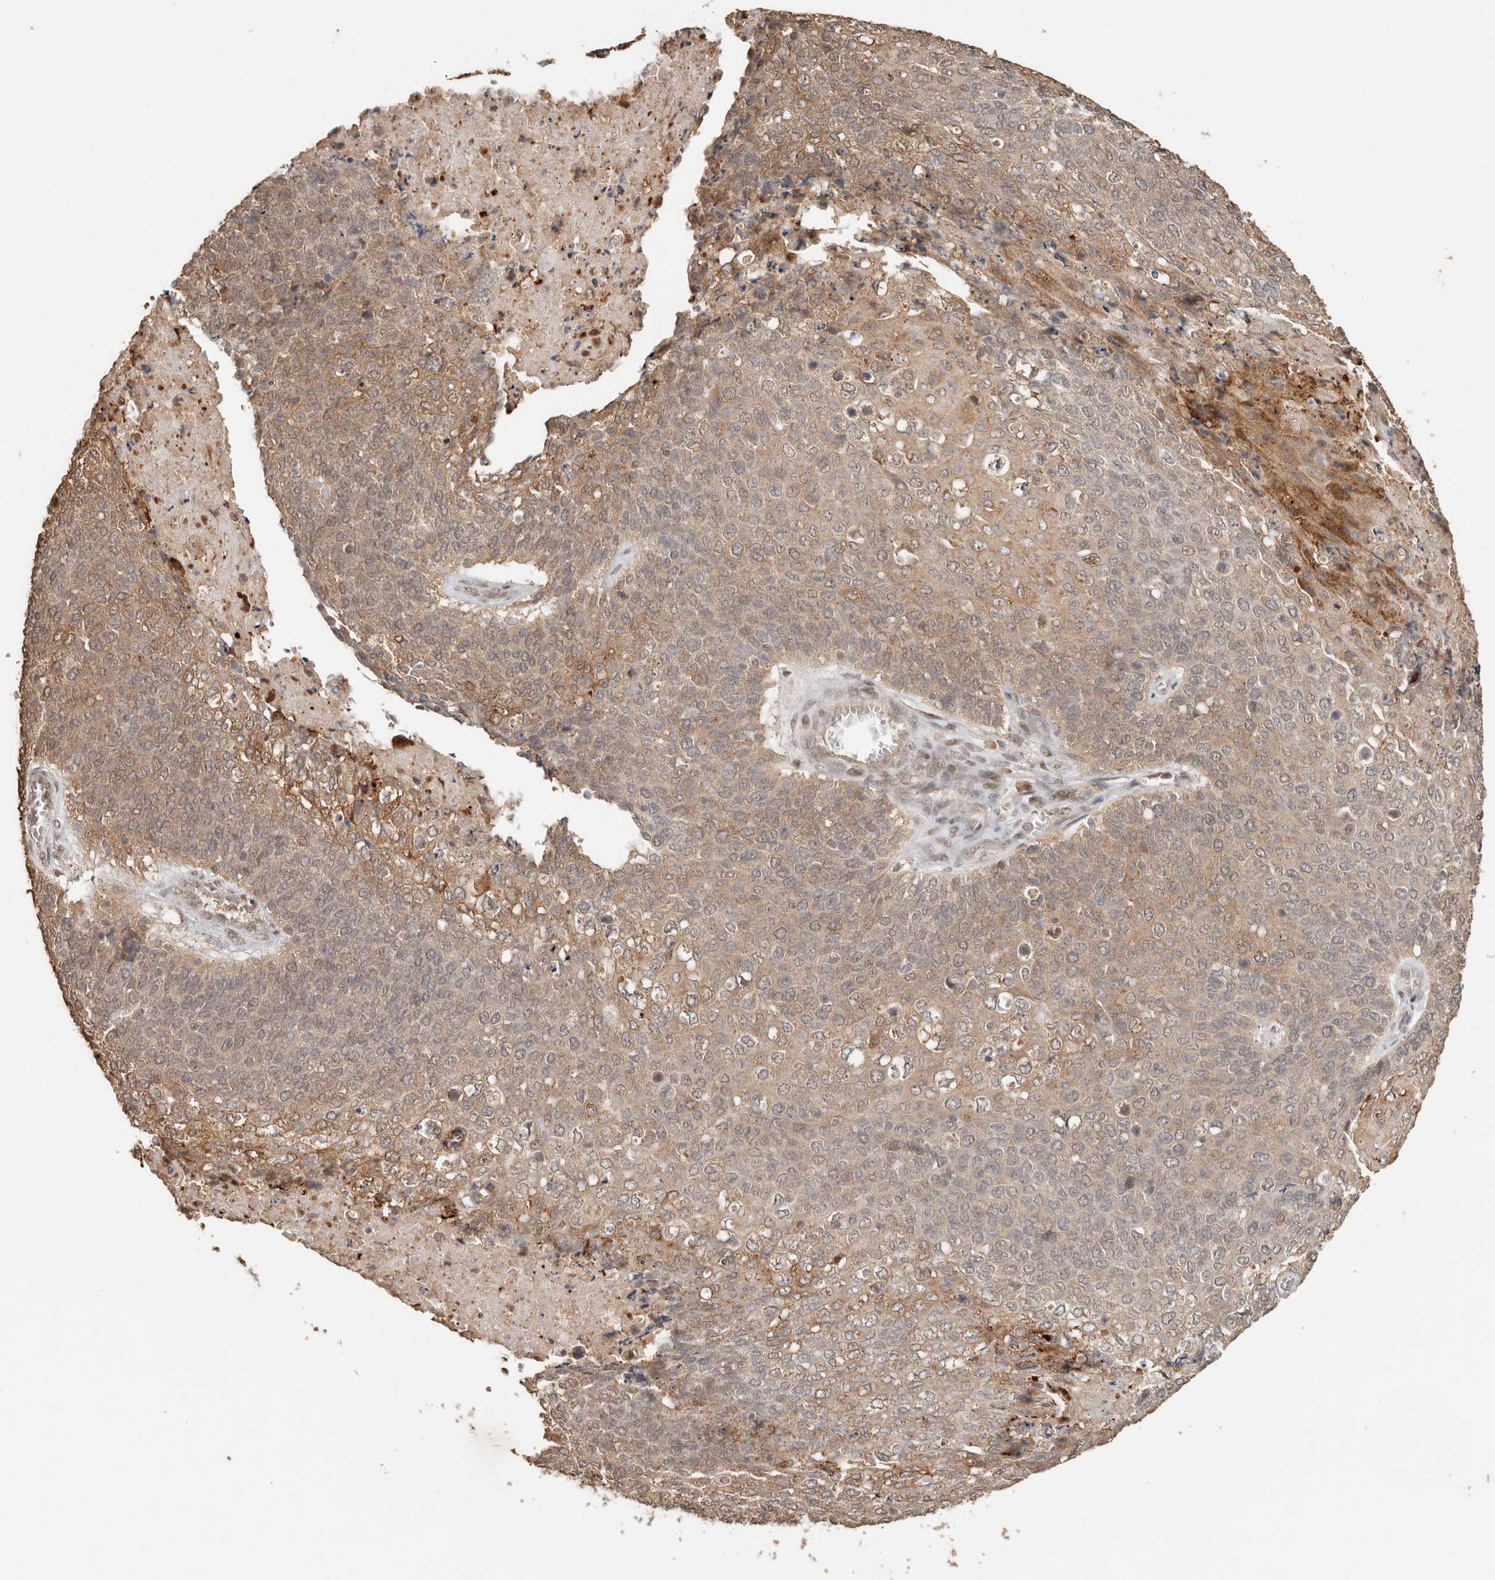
{"staining": {"intensity": "moderate", "quantity": ">75%", "location": "cytoplasmic/membranous"}, "tissue": "cervical cancer", "cell_type": "Tumor cells", "image_type": "cancer", "snomed": [{"axis": "morphology", "description": "Squamous cell carcinoma, NOS"}, {"axis": "topography", "description": "Cervix"}], "caption": "Cervical squamous cell carcinoma was stained to show a protein in brown. There is medium levels of moderate cytoplasmic/membranous staining in about >75% of tumor cells.", "gene": "SEC14L1", "patient": {"sex": "female", "age": 39}}